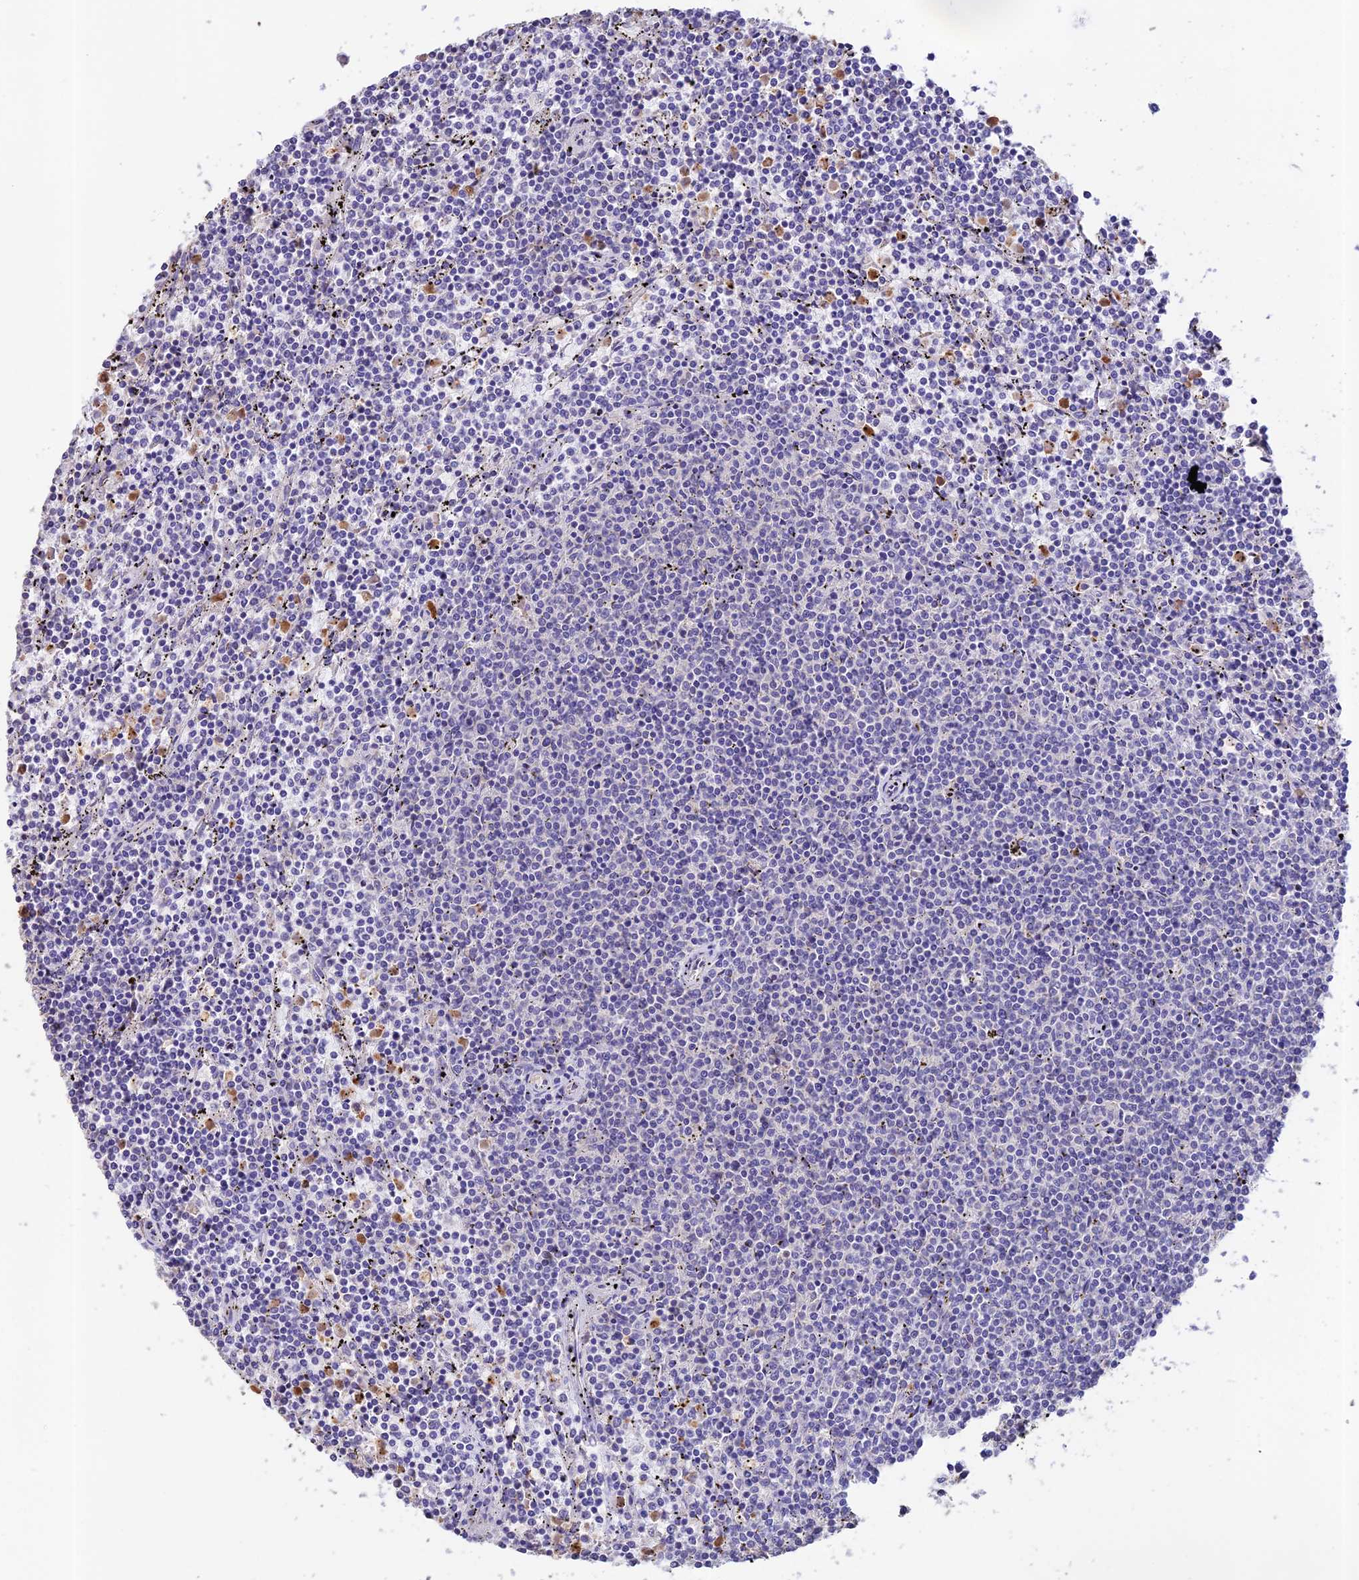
{"staining": {"intensity": "negative", "quantity": "none", "location": "none"}, "tissue": "lymphoma", "cell_type": "Tumor cells", "image_type": "cancer", "snomed": [{"axis": "morphology", "description": "Malignant lymphoma, non-Hodgkin's type, Low grade"}, {"axis": "topography", "description": "Spleen"}], "caption": "Protein analysis of low-grade malignant lymphoma, non-Hodgkin's type demonstrates no significant positivity in tumor cells.", "gene": "EMC3", "patient": {"sex": "female", "age": 50}}